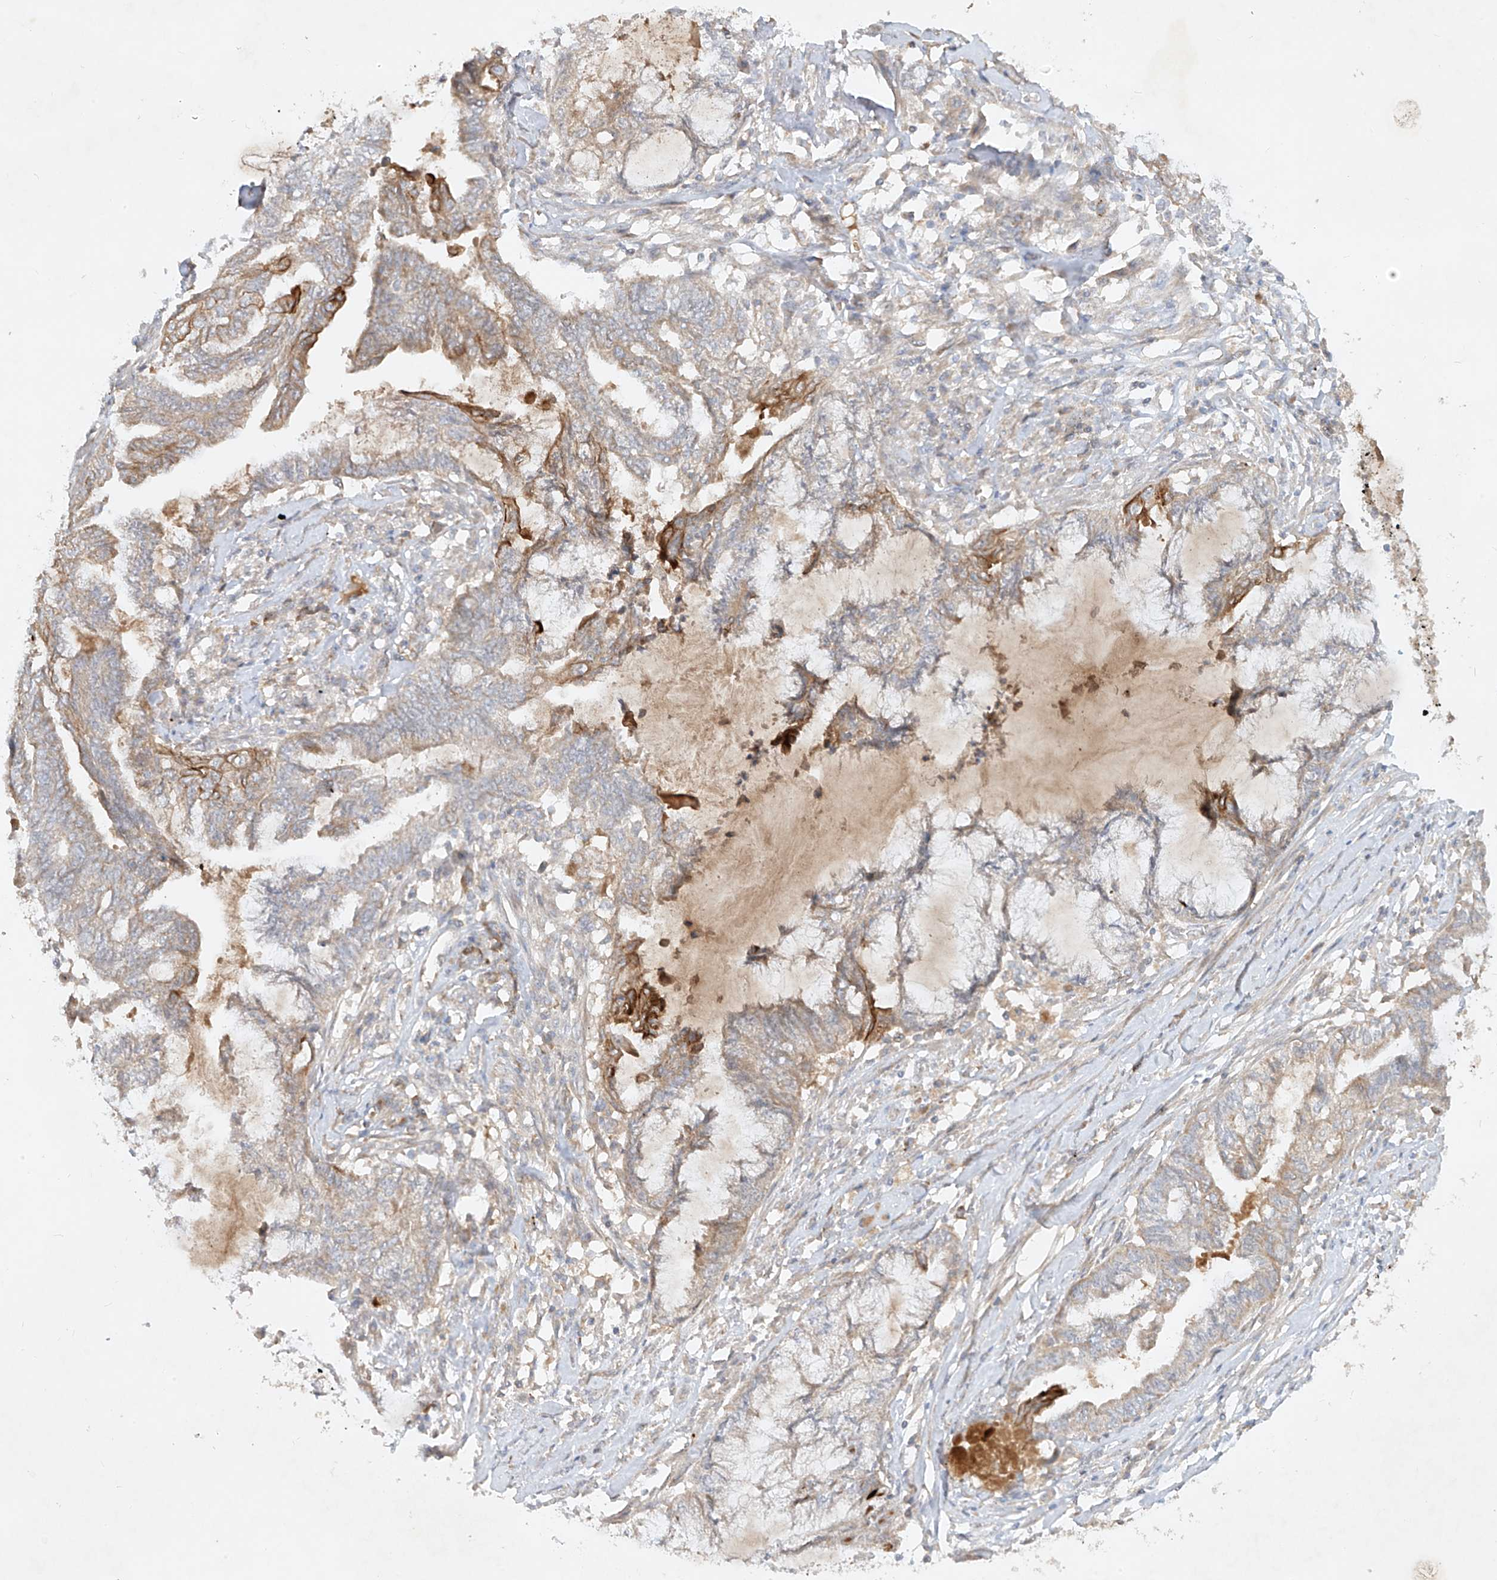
{"staining": {"intensity": "weak", "quantity": "<25%", "location": "cytoplasmic/membranous"}, "tissue": "endometrial cancer", "cell_type": "Tumor cells", "image_type": "cancer", "snomed": [{"axis": "morphology", "description": "Adenocarcinoma, NOS"}, {"axis": "topography", "description": "Endometrium"}], "caption": "Tumor cells show no significant protein staining in endometrial adenocarcinoma.", "gene": "KPNA7", "patient": {"sex": "female", "age": 86}}